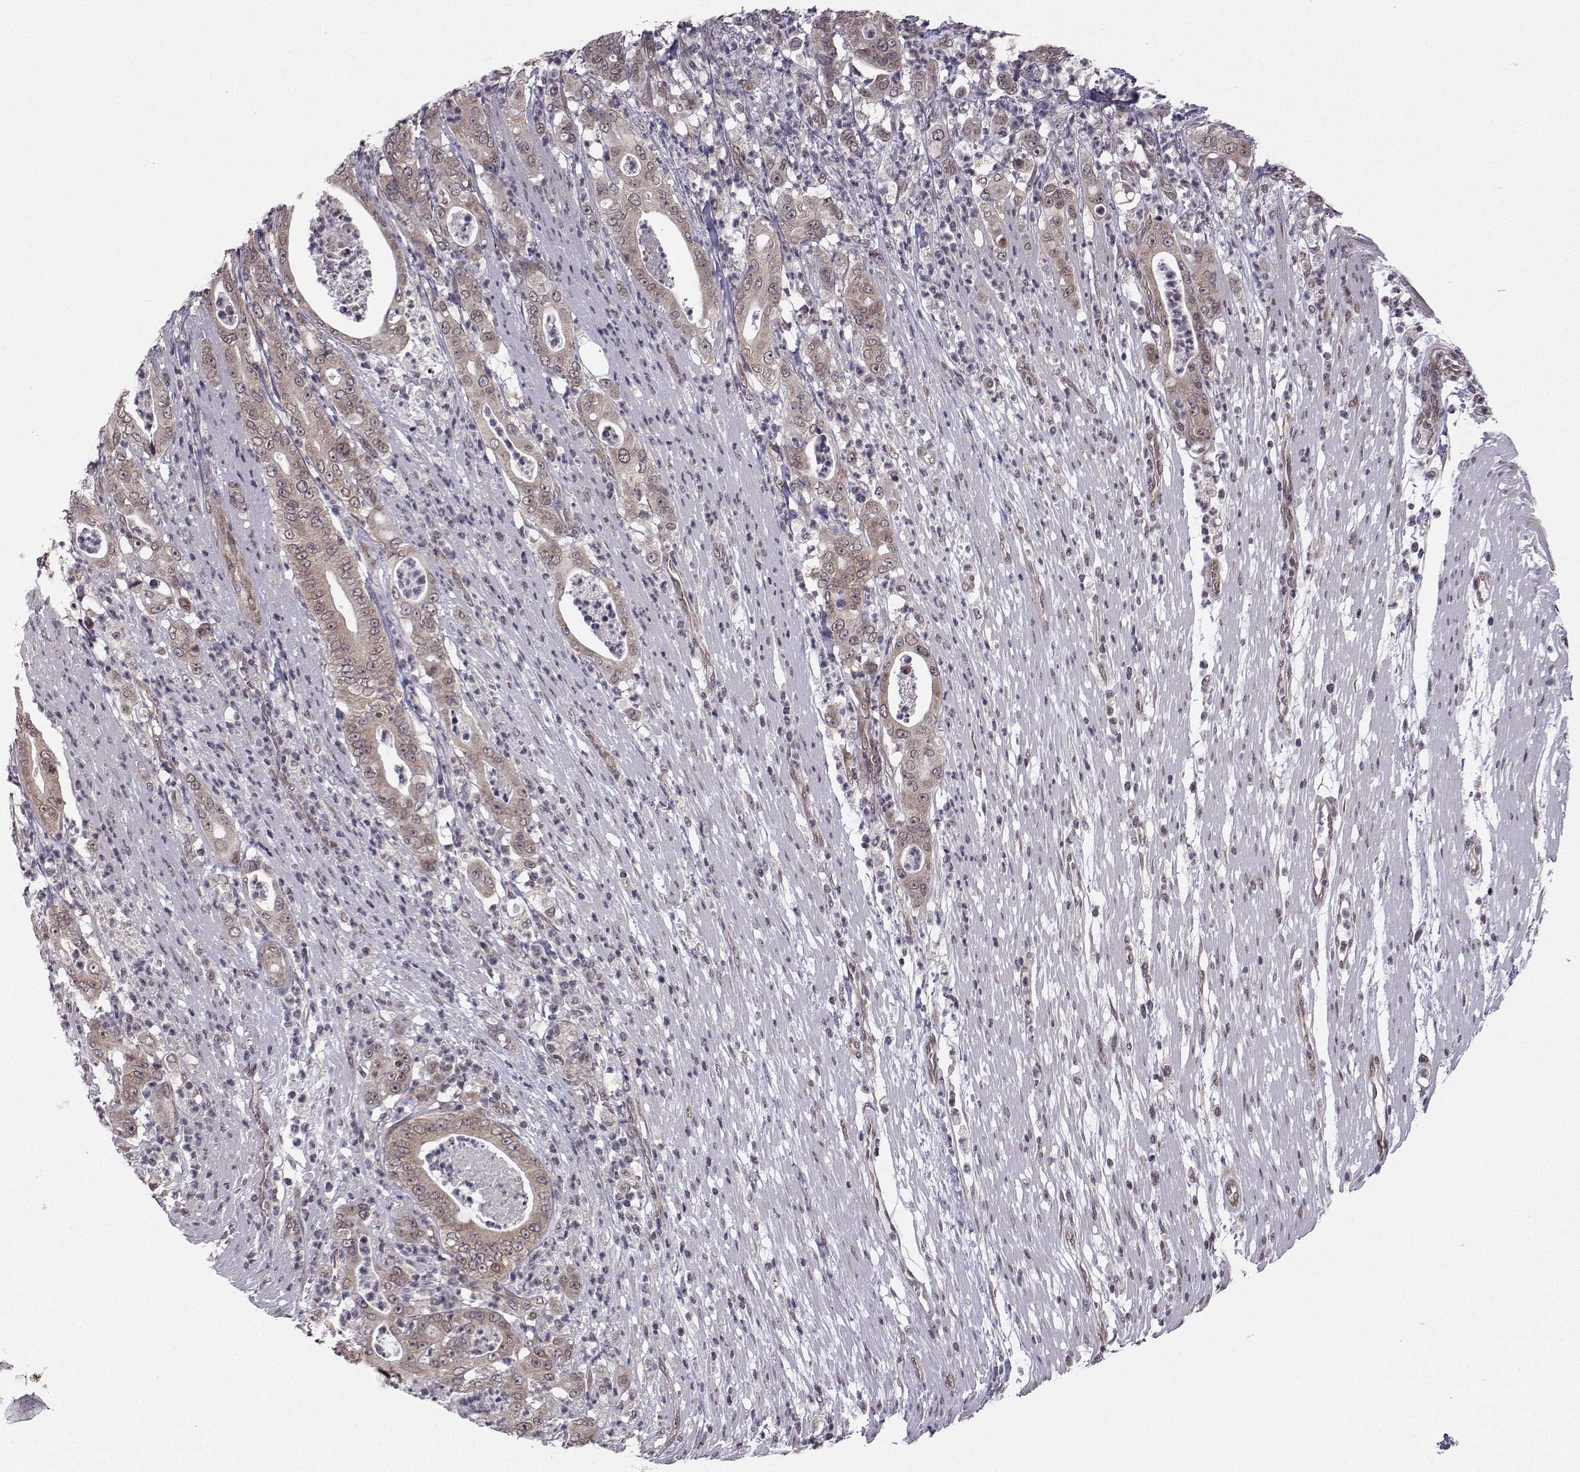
{"staining": {"intensity": "weak", "quantity": ">75%", "location": "cytoplasmic/membranous"}, "tissue": "pancreatic cancer", "cell_type": "Tumor cells", "image_type": "cancer", "snomed": [{"axis": "morphology", "description": "Adenocarcinoma, NOS"}, {"axis": "topography", "description": "Pancreas"}], "caption": "A brown stain shows weak cytoplasmic/membranous staining of a protein in human pancreatic cancer tumor cells. (DAB (3,3'-diaminobenzidine) IHC, brown staining for protein, blue staining for nuclei).", "gene": "PKN2", "patient": {"sex": "male", "age": 71}}